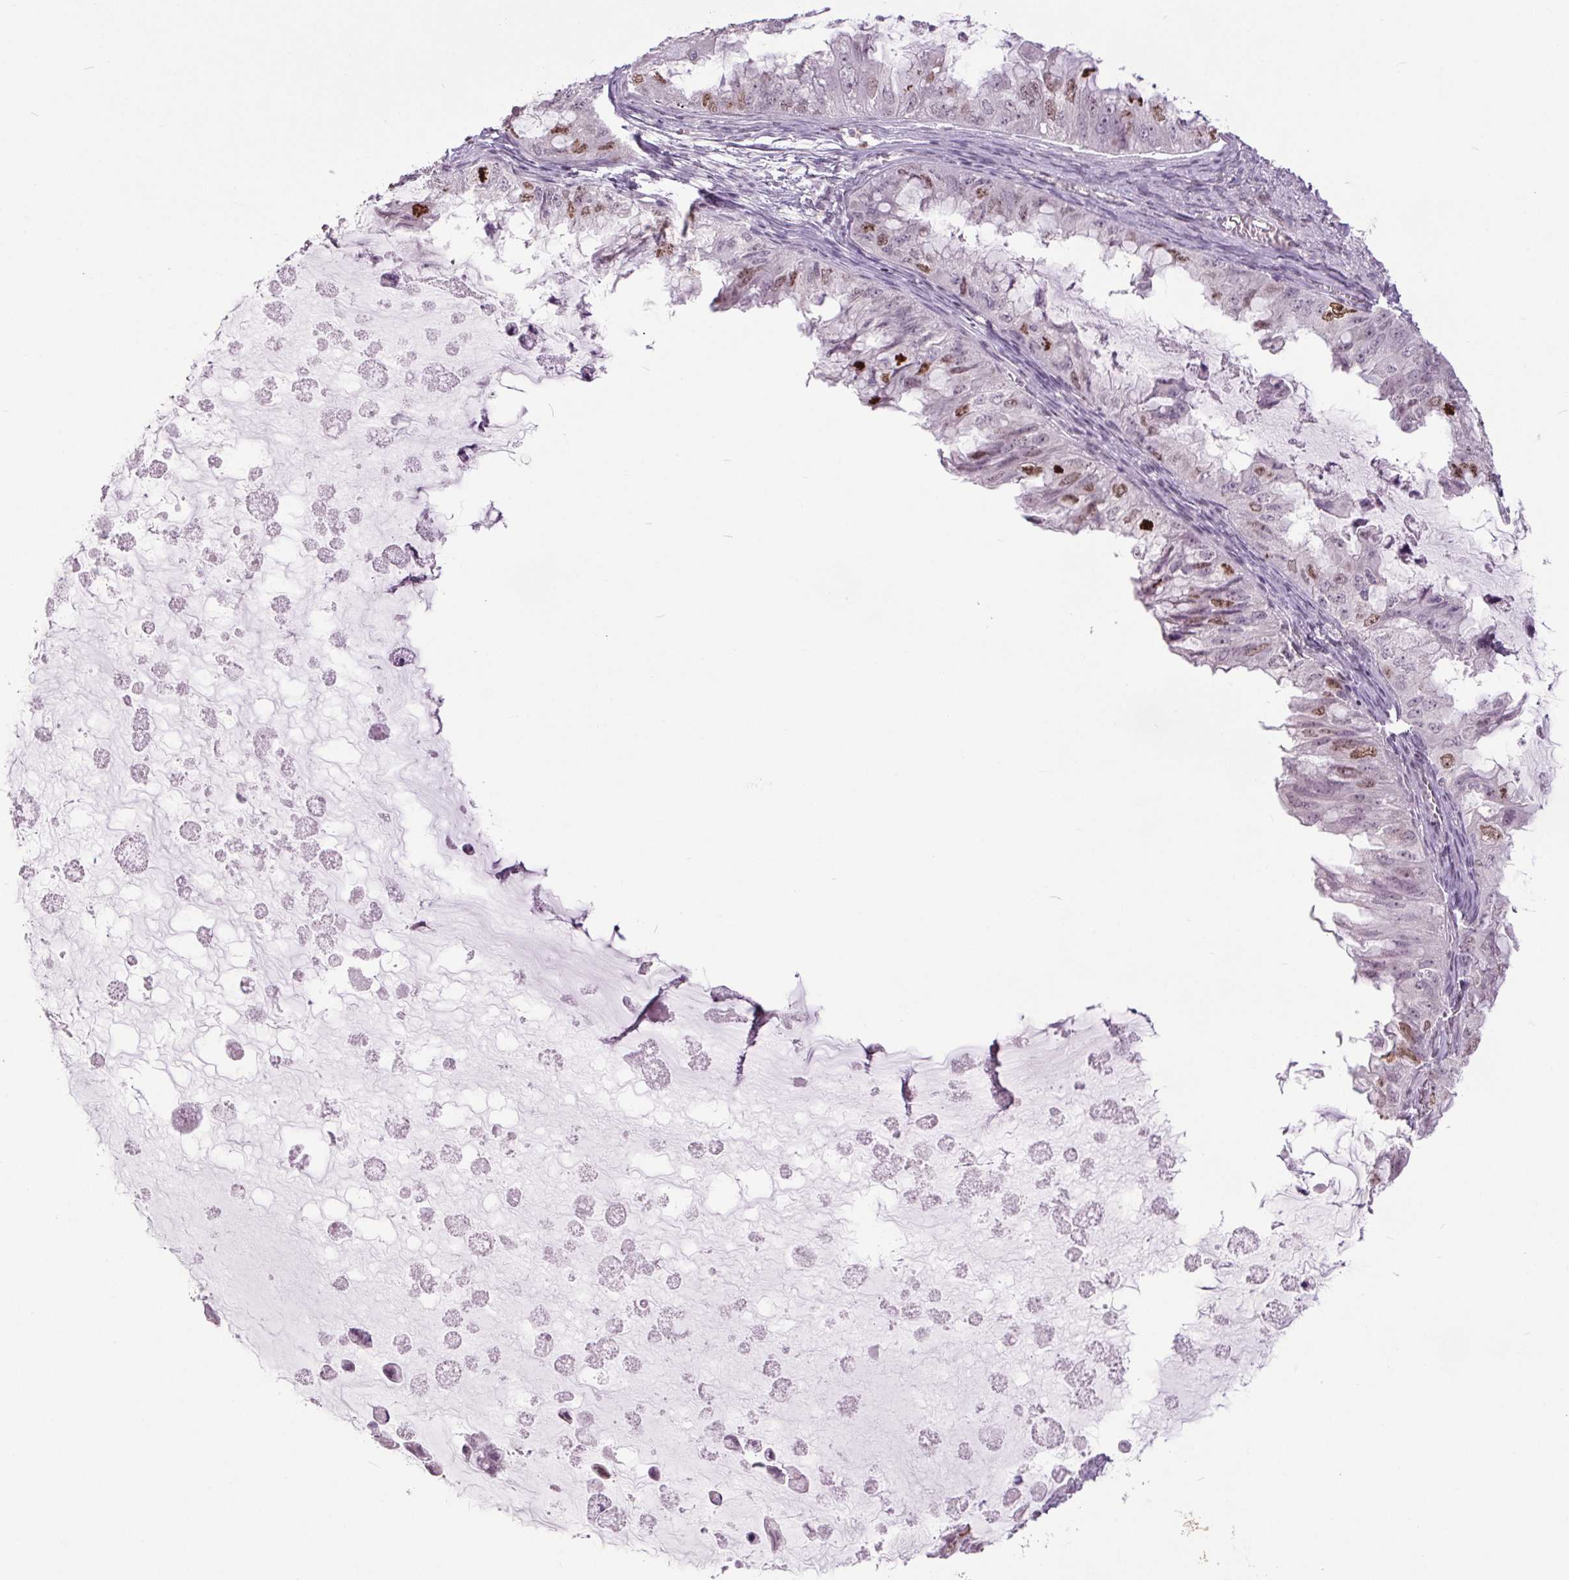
{"staining": {"intensity": "moderate", "quantity": "<25%", "location": "nuclear"}, "tissue": "ovarian cancer", "cell_type": "Tumor cells", "image_type": "cancer", "snomed": [{"axis": "morphology", "description": "Cystadenocarcinoma, mucinous, NOS"}, {"axis": "topography", "description": "Ovary"}], "caption": "This histopathology image displays ovarian cancer (mucinous cystadenocarcinoma) stained with IHC to label a protein in brown. The nuclear of tumor cells show moderate positivity for the protein. Nuclei are counter-stained blue.", "gene": "SMIM6", "patient": {"sex": "female", "age": 72}}